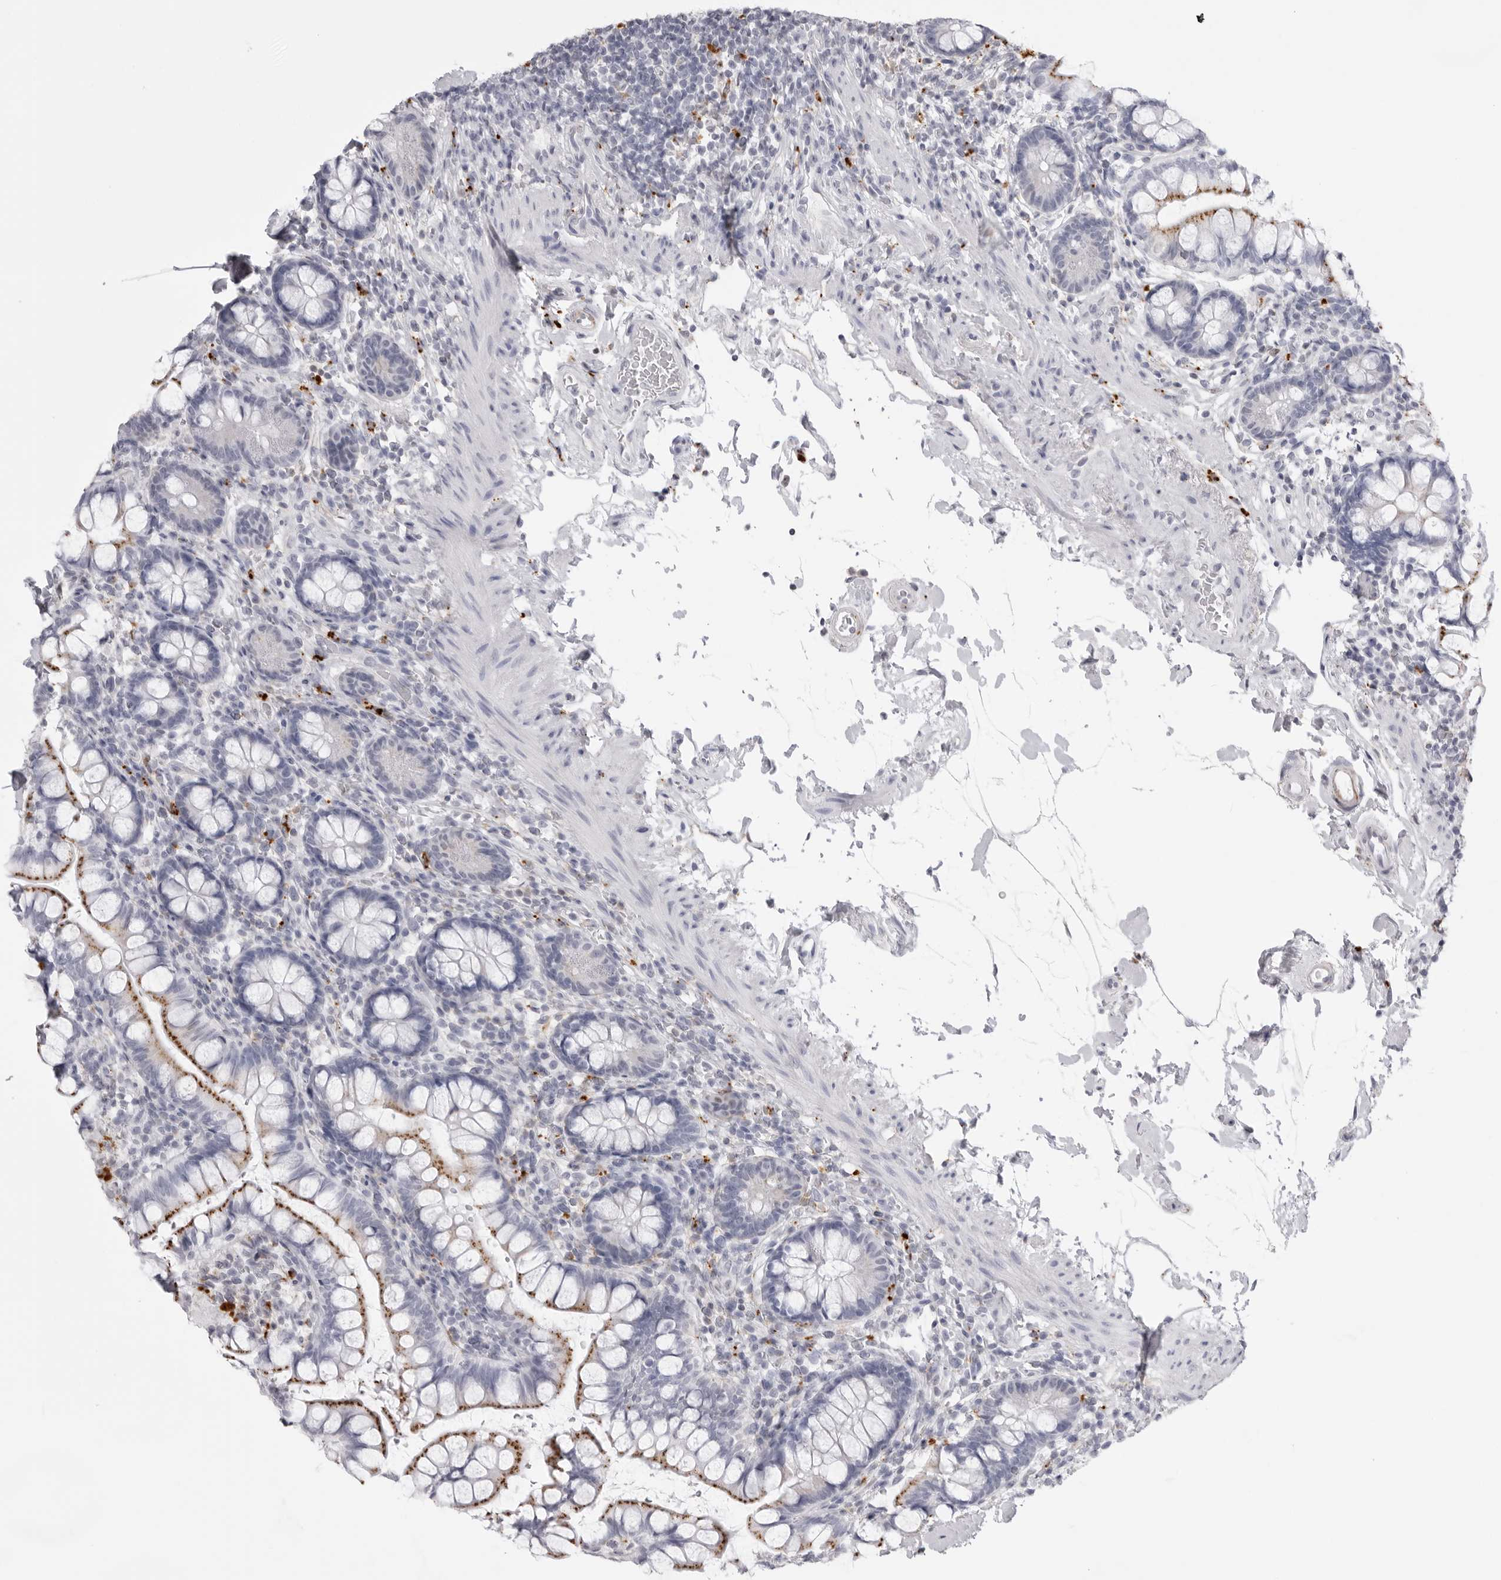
{"staining": {"intensity": "moderate", "quantity": ">75%", "location": "cytoplasmic/membranous"}, "tissue": "small intestine", "cell_type": "Glandular cells", "image_type": "normal", "snomed": [{"axis": "morphology", "description": "Normal tissue, NOS"}, {"axis": "topography", "description": "Small intestine"}], "caption": "A brown stain shows moderate cytoplasmic/membranous positivity of a protein in glandular cells of normal small intestine.", "gene": "IL25", "patient": {"sex": "female", "age": 84}}